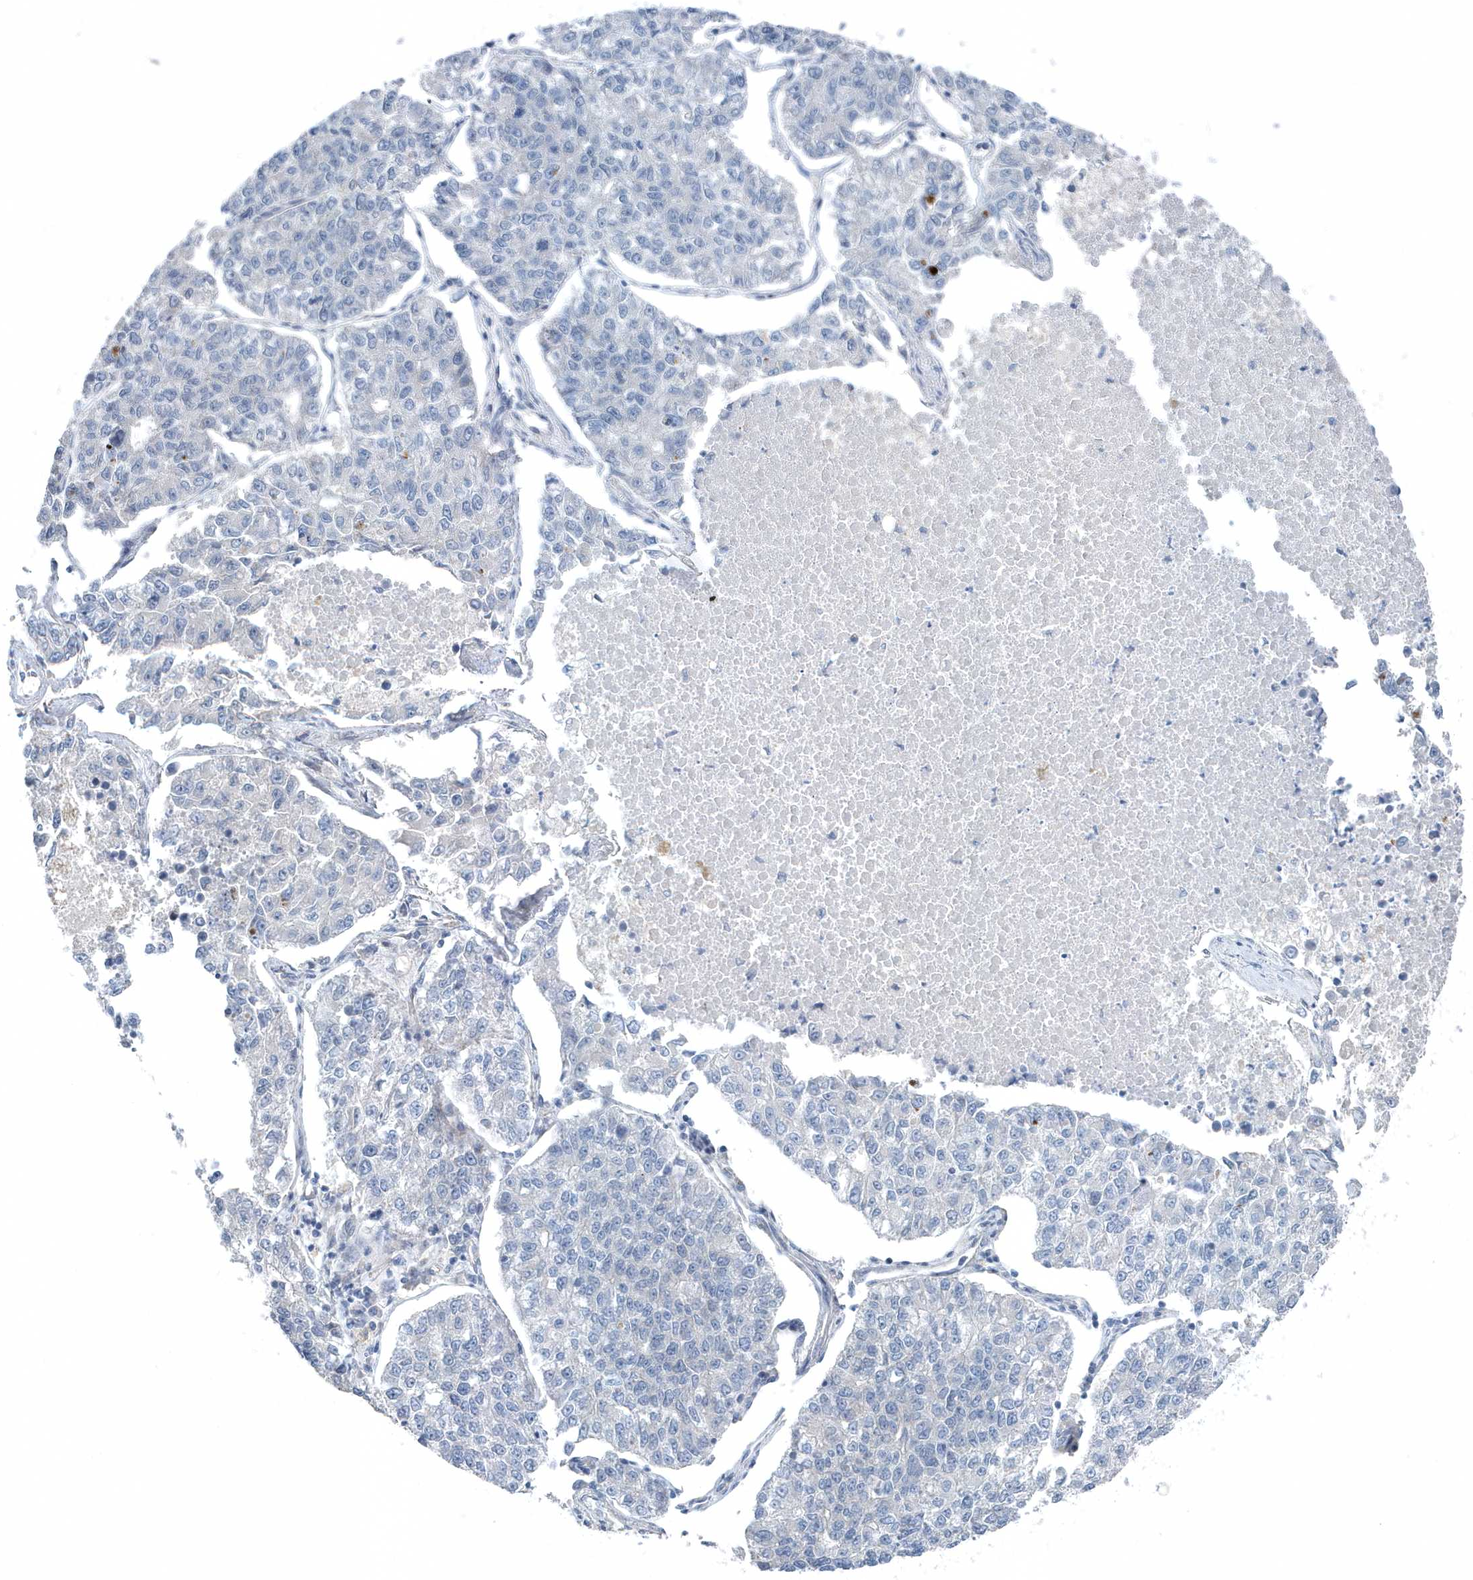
{"staining": {"intensity": "negative", "quantity": "none", "location": "none"}, "tissue": "lung cancer", "cell_type": "Tumor cells", "image_type": "cancer", "snomed": [{"axis": "morphology", "description": "Adenocarcinoma, NOS"}, {"axis": "topography", "description": "Lung"}], "caption": "Immunohistochemical staining of lung adenocarcinoma displays no significant staining in tumor cells. (DAB (3,3'-diaminobenzidine) immunohistochemistry visualized using brightfield microscopy, high magnification).", "gene": "MCC", "patient": {"sex": "male", "age": 49}}